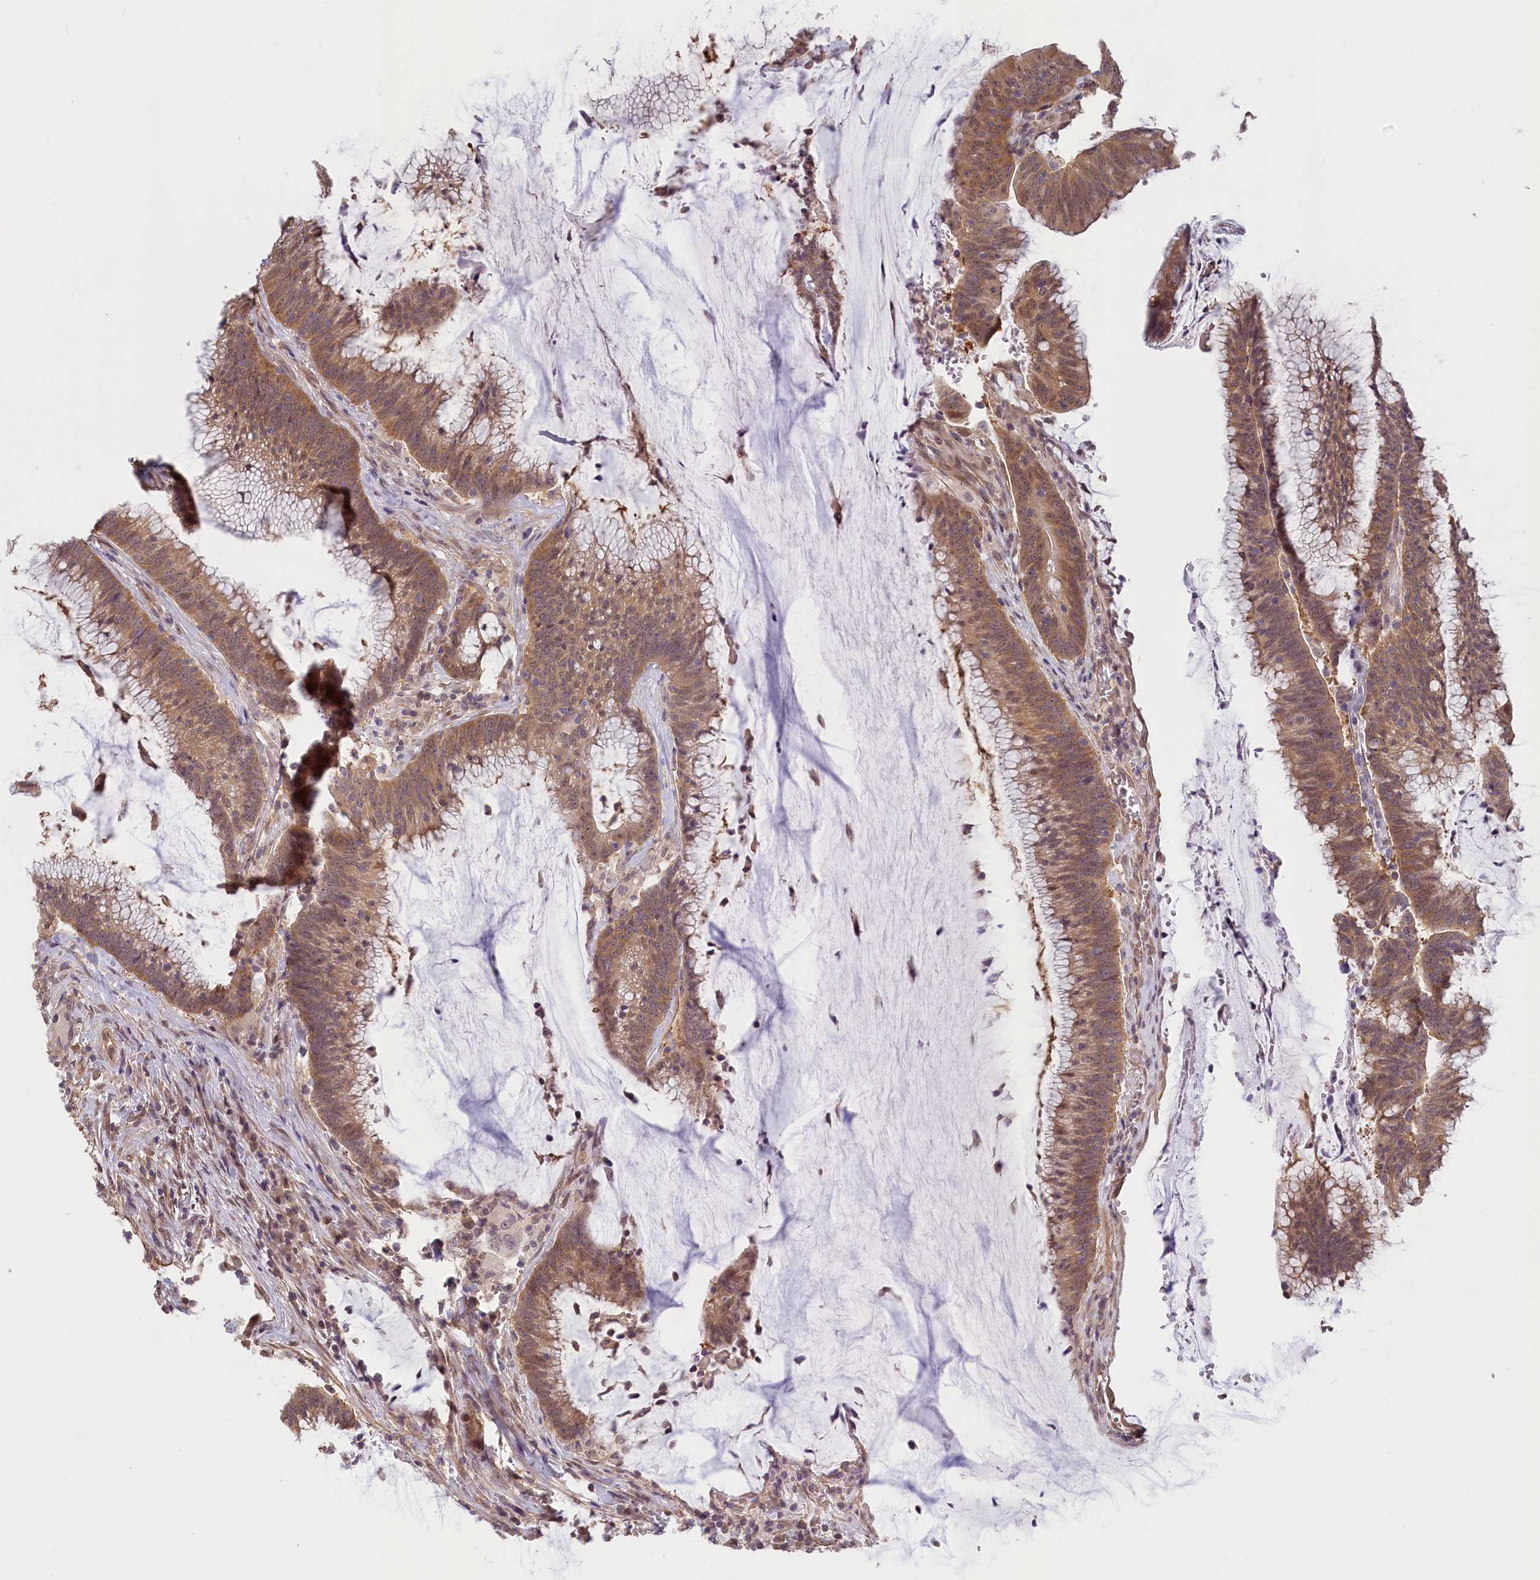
{"staining": {"intensity": "moderate", "quantity": ">75%", "location": "cytoplasmic/membranous"}, "tissue": "colorectal cancer", "cell_type": "Tumor cells", "image_type": "cancer", "snomed": [{"axis": "morphology", "description": "Adenocarcinoma, NOS"}, {"axis": "topography", "description": "Rectum"}], "caption": "Immunohistochemistry (IHC) photomicrograph of colorectal adenocarcinoma stained for a protein (brown), which shows medium levels of moderate cytoplasmic/membranous staining in approximately >75% of tumor cells.", "gene": "C19orf44", "patient": {"sex": "female", "age": 77}}